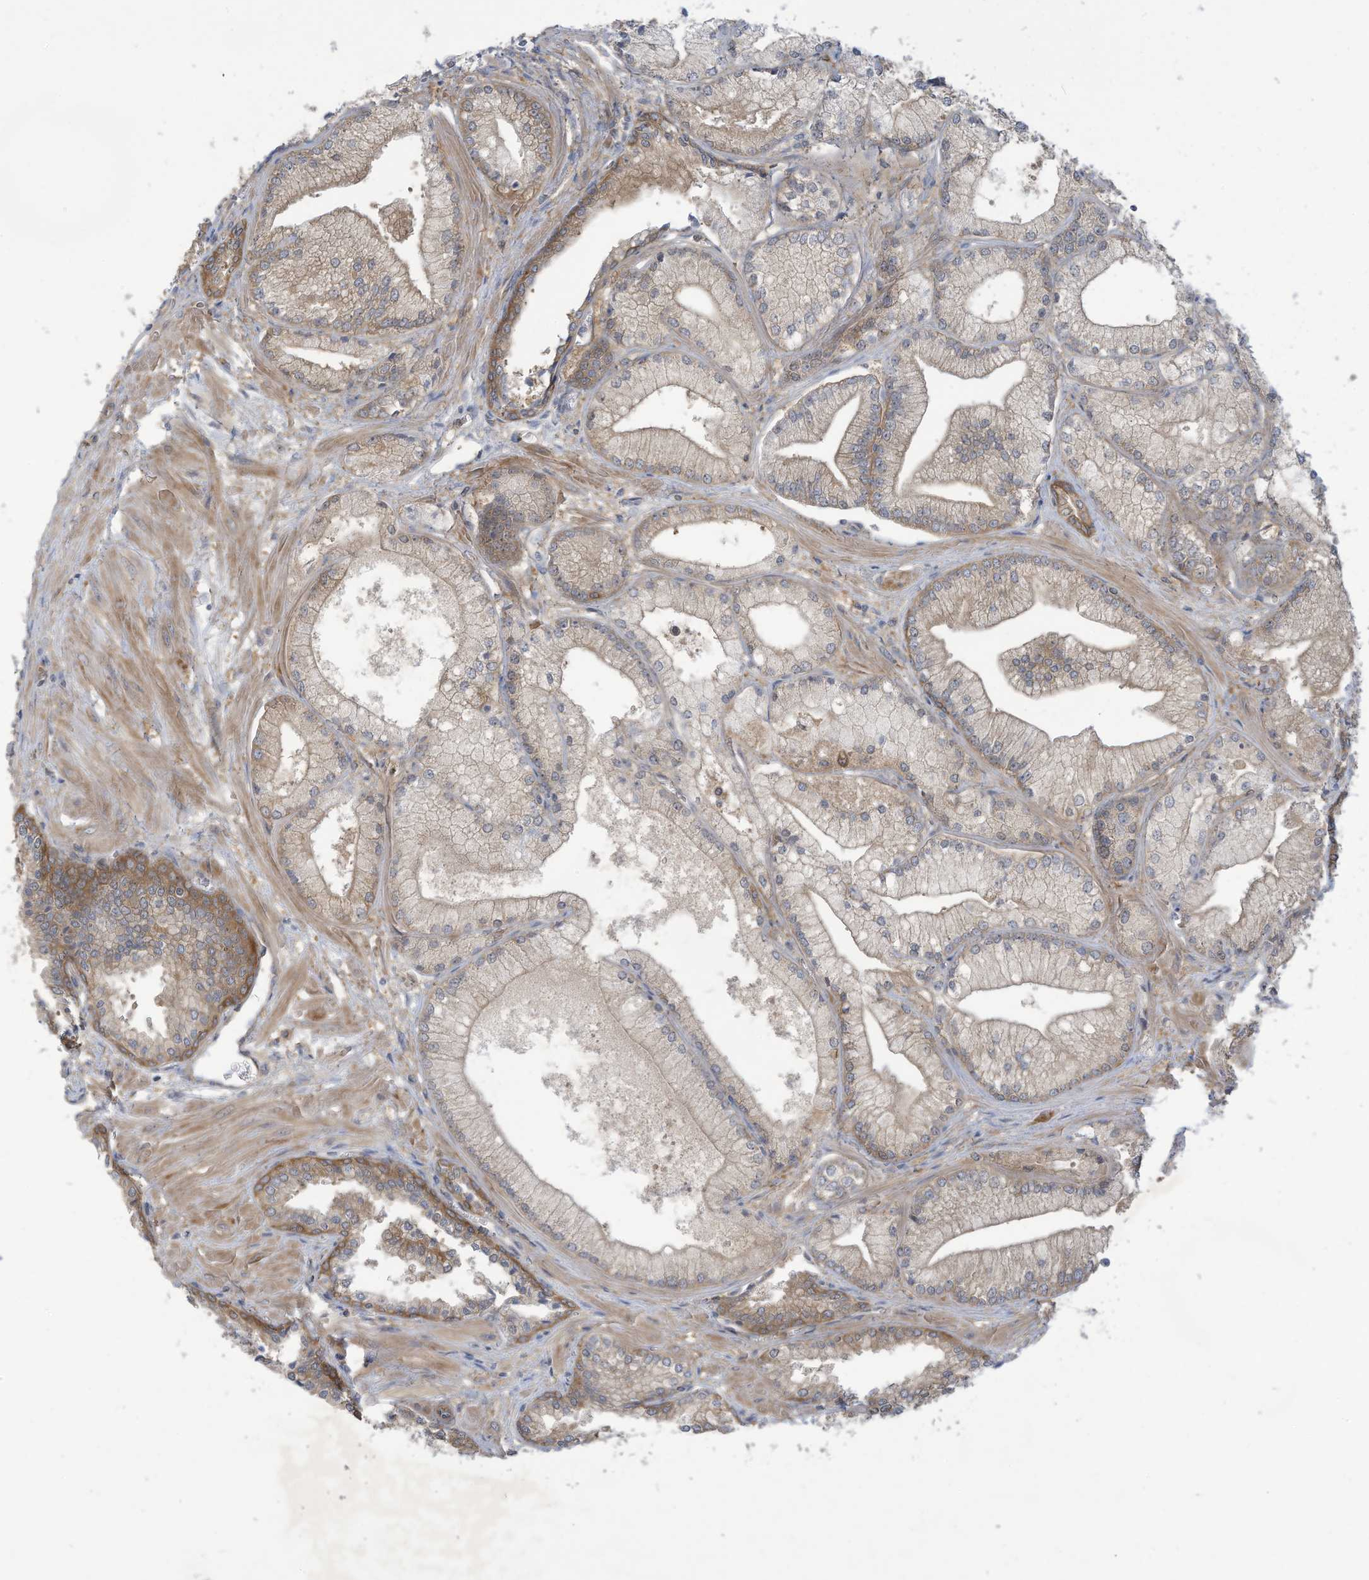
{"staining": {"intensity": "moderate", "quantity": "<25%", "location": "cytoplasmic/membranous"}, "tissue": "prostate cancer", "cell_type": "Tumor cells", "image_type": "cancer", "snomed": [{"axis": "morphology", "description": "Adenocarcinoma, Low grade"}, {"axis": "topography", "description": "Prostate"}], "caption": "Tumor cells exhibit moderate cytoplasmic/membranous positivity in about <25% of cells in prostate cancer. (Brightfield microscopy of DAB IHC at high magnification).", "gene": "ADI1", "patient": {"sex": "male", "age": 67}}